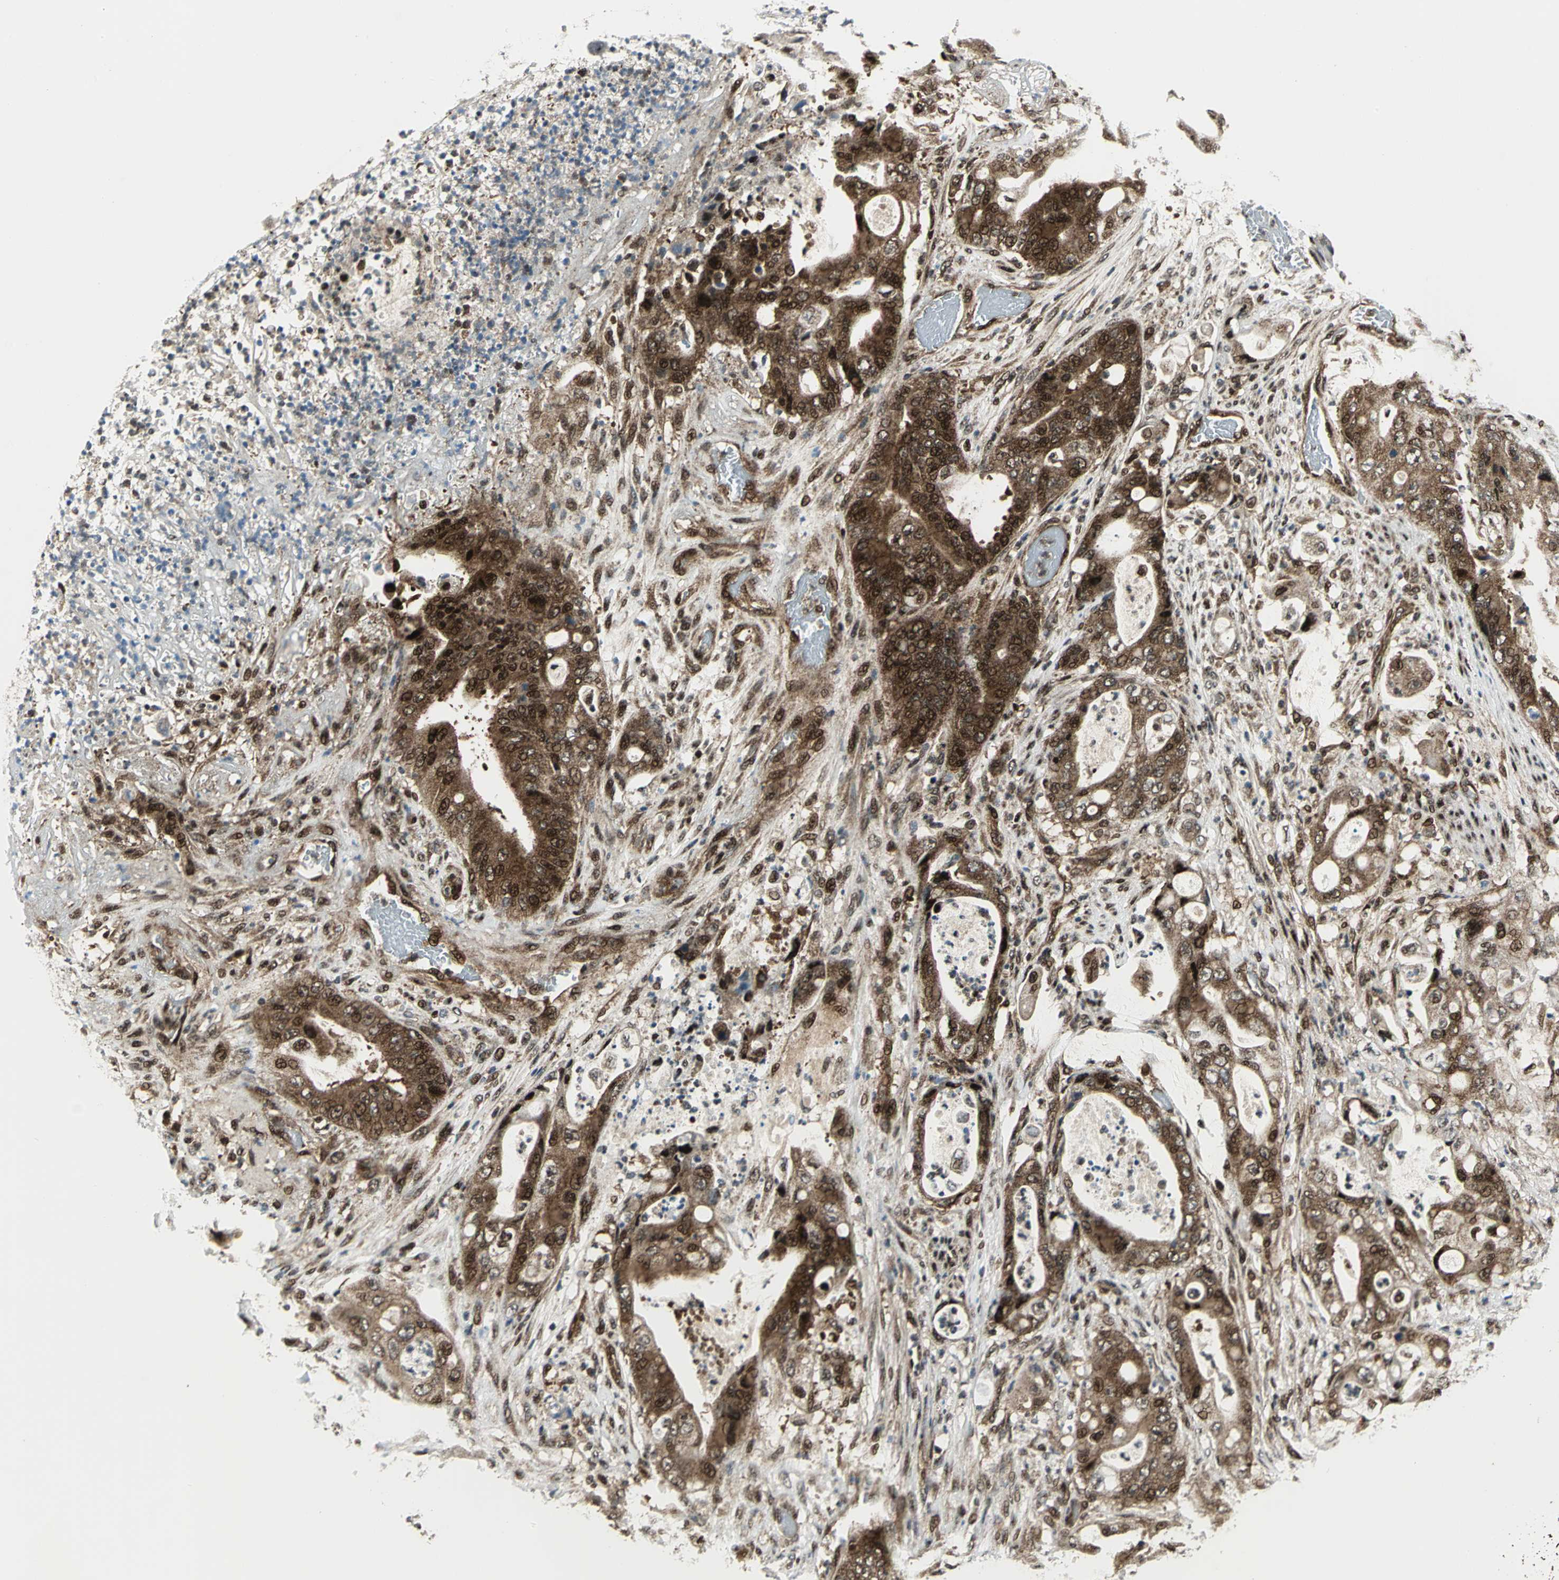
{"staining": {"intensity": "strong", "quantity": ">75%", "location": "cytoplasmic/membranous,nuclear"}, "tissue": "stomach cancer", "cell_type": "Tumor cells", "image_type": "cancer", "snomed": [{"axis": "morphology", "description": "Adenocarcinoma, NOS"}, {"axis": "topography", "description": "Stomach"}], "caption": "About >75% of tumor cells in stomach cancer (adenocarcinoma) show strong cytoplasmic/membranous and nuclear protein positivity as visualized by brown immunohistochemical staining.", "gene": "COPS5", "patient": {"sex": "female", "age": 73}}